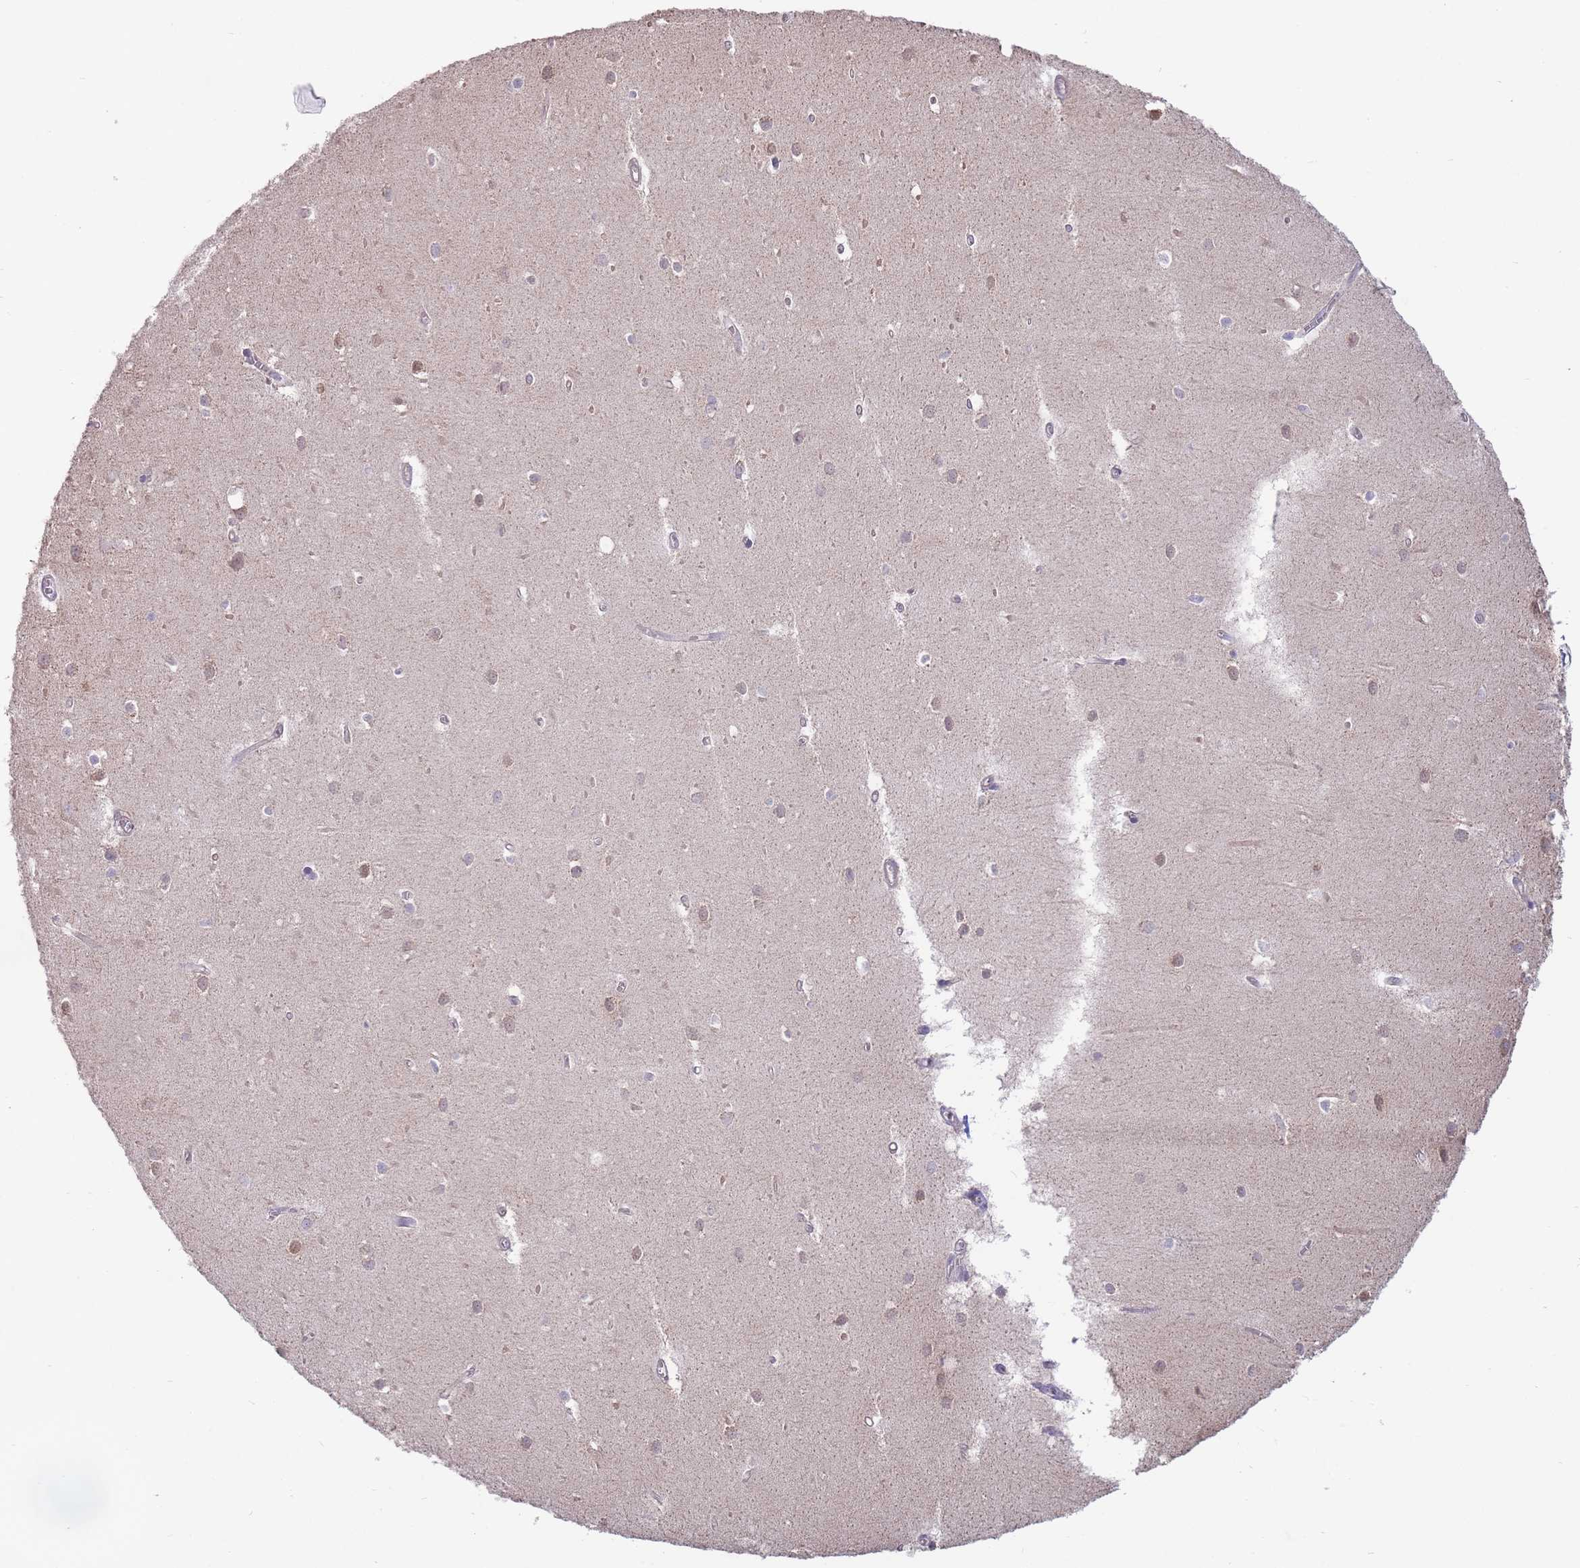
{"staining": {"intensity": "weak", "quantity": "25%-75%", "location": "cytoplasmic/membranous"}, "tissue": "cerebellum", "cell_type": "Cells in granular layer", "image_type": "normal", "snomed": [{"axis": "morphology", "description": "Normal tissue, NOS"}, {"axis": "topography", "description": "Cerebellum"}], "caption": "An immunohistochemistry (IHC) histopathology image of benign tissue is shown. Protein staining in brown shows weak cytoplasmic/membranous positivity in cerebellum within cells in granular layer. (Stains: DAB (3,3'-diaminobenzidine) in brown, nuclei in blue, Microscopy: brightfield microscopy at high magnification).", "gene": "ALS2CL", "patient": {"sex": "male", "age": 54}}